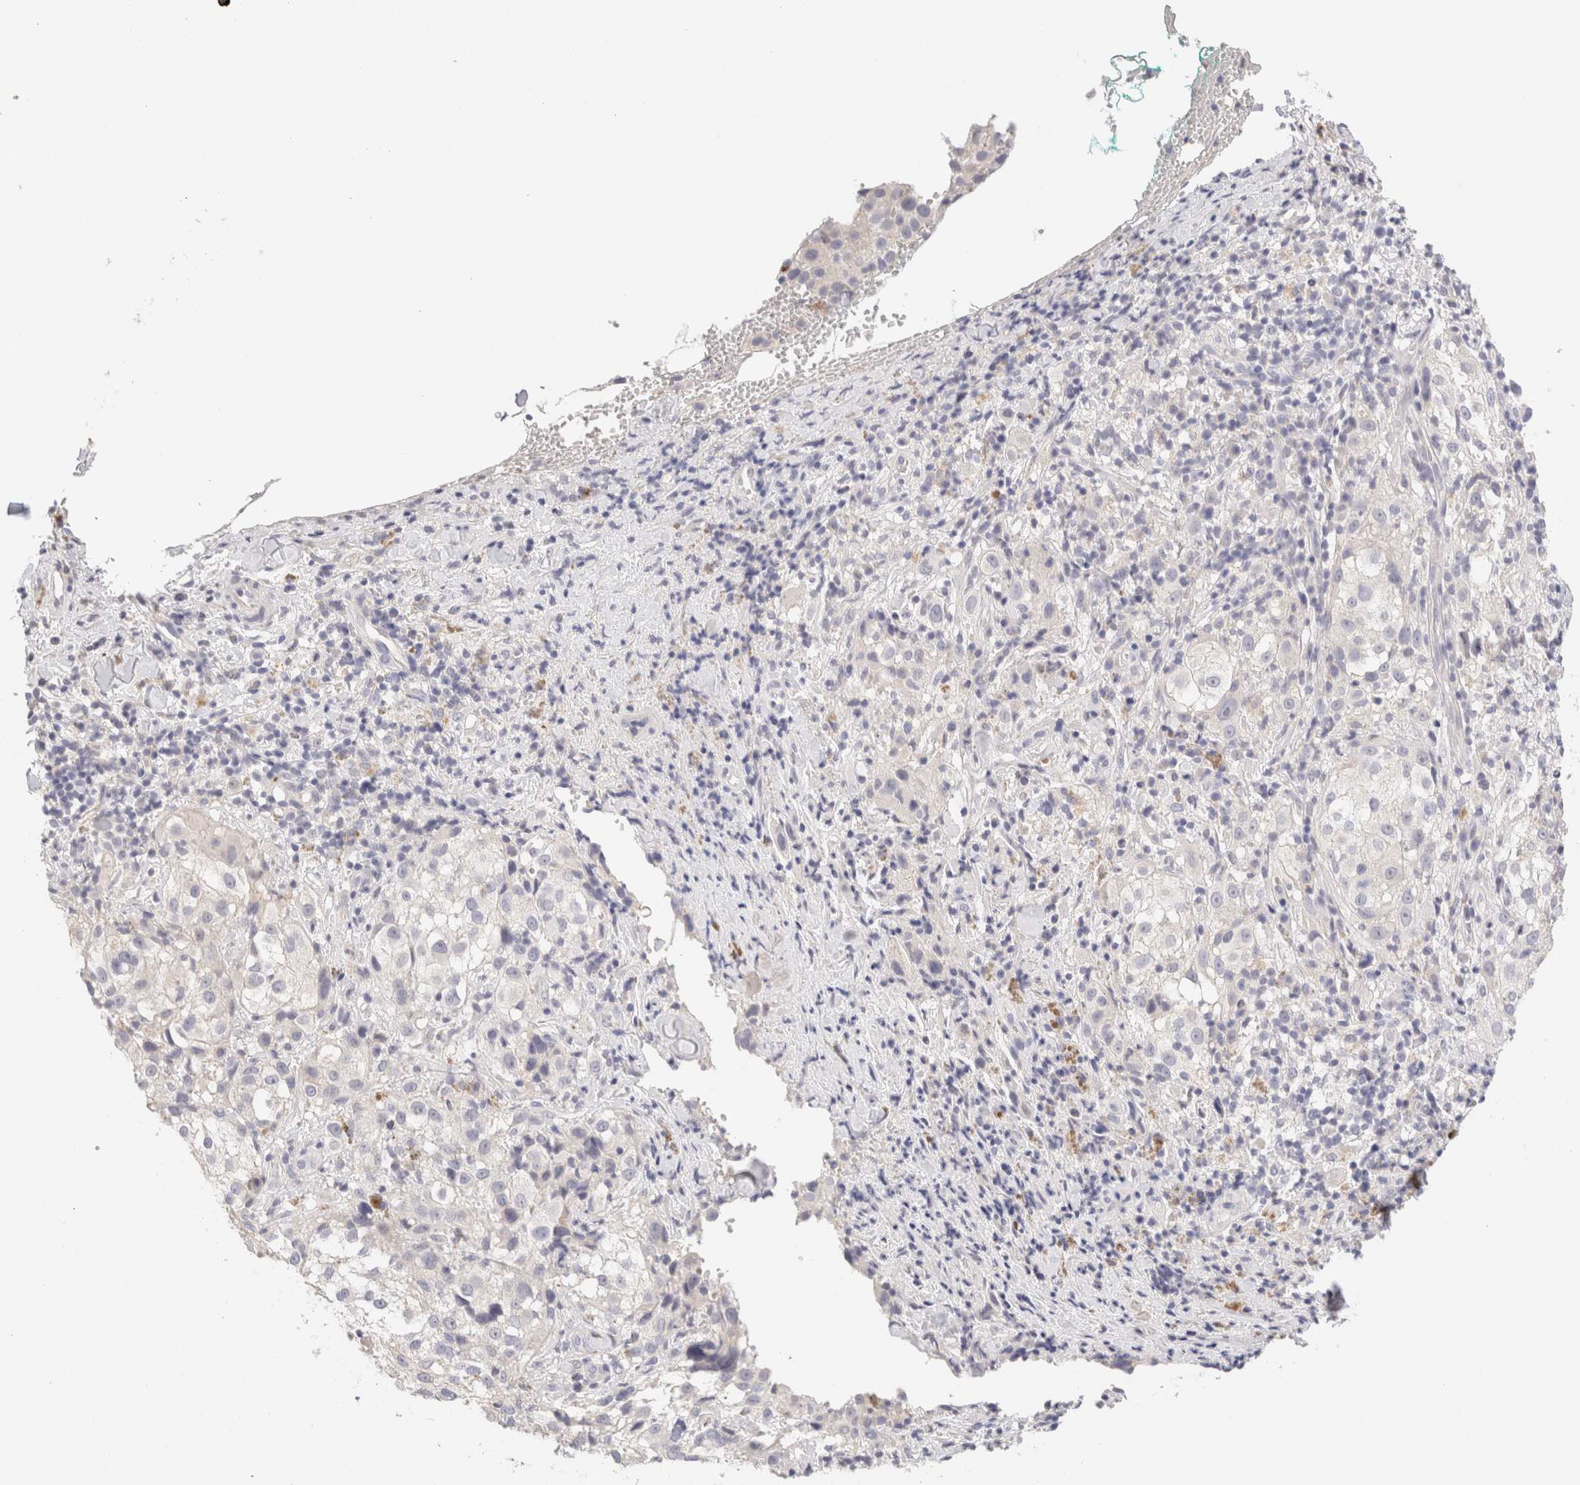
{"staining": {"intensity": "negative", "quantity": "none", "location": "none"}, "tissue": "melanoma", "cell_type": "Tumor cells", "image_type": "cancer", "snomed": [{"axis": "morphology", "description": "Necrosis, NOS"}, {"axis": "morphology", "description": "Malignant melanoma, NOS"}, {"axis": "topography", "description": "Skin"}], "caption": "High power microscopy histopathology image of an immunohistochemistry image of melanoma, revealing no significant expression in tumor cells.", "gene": "SCGB2A2", "patient": {"sex": "female", "age": 87}}